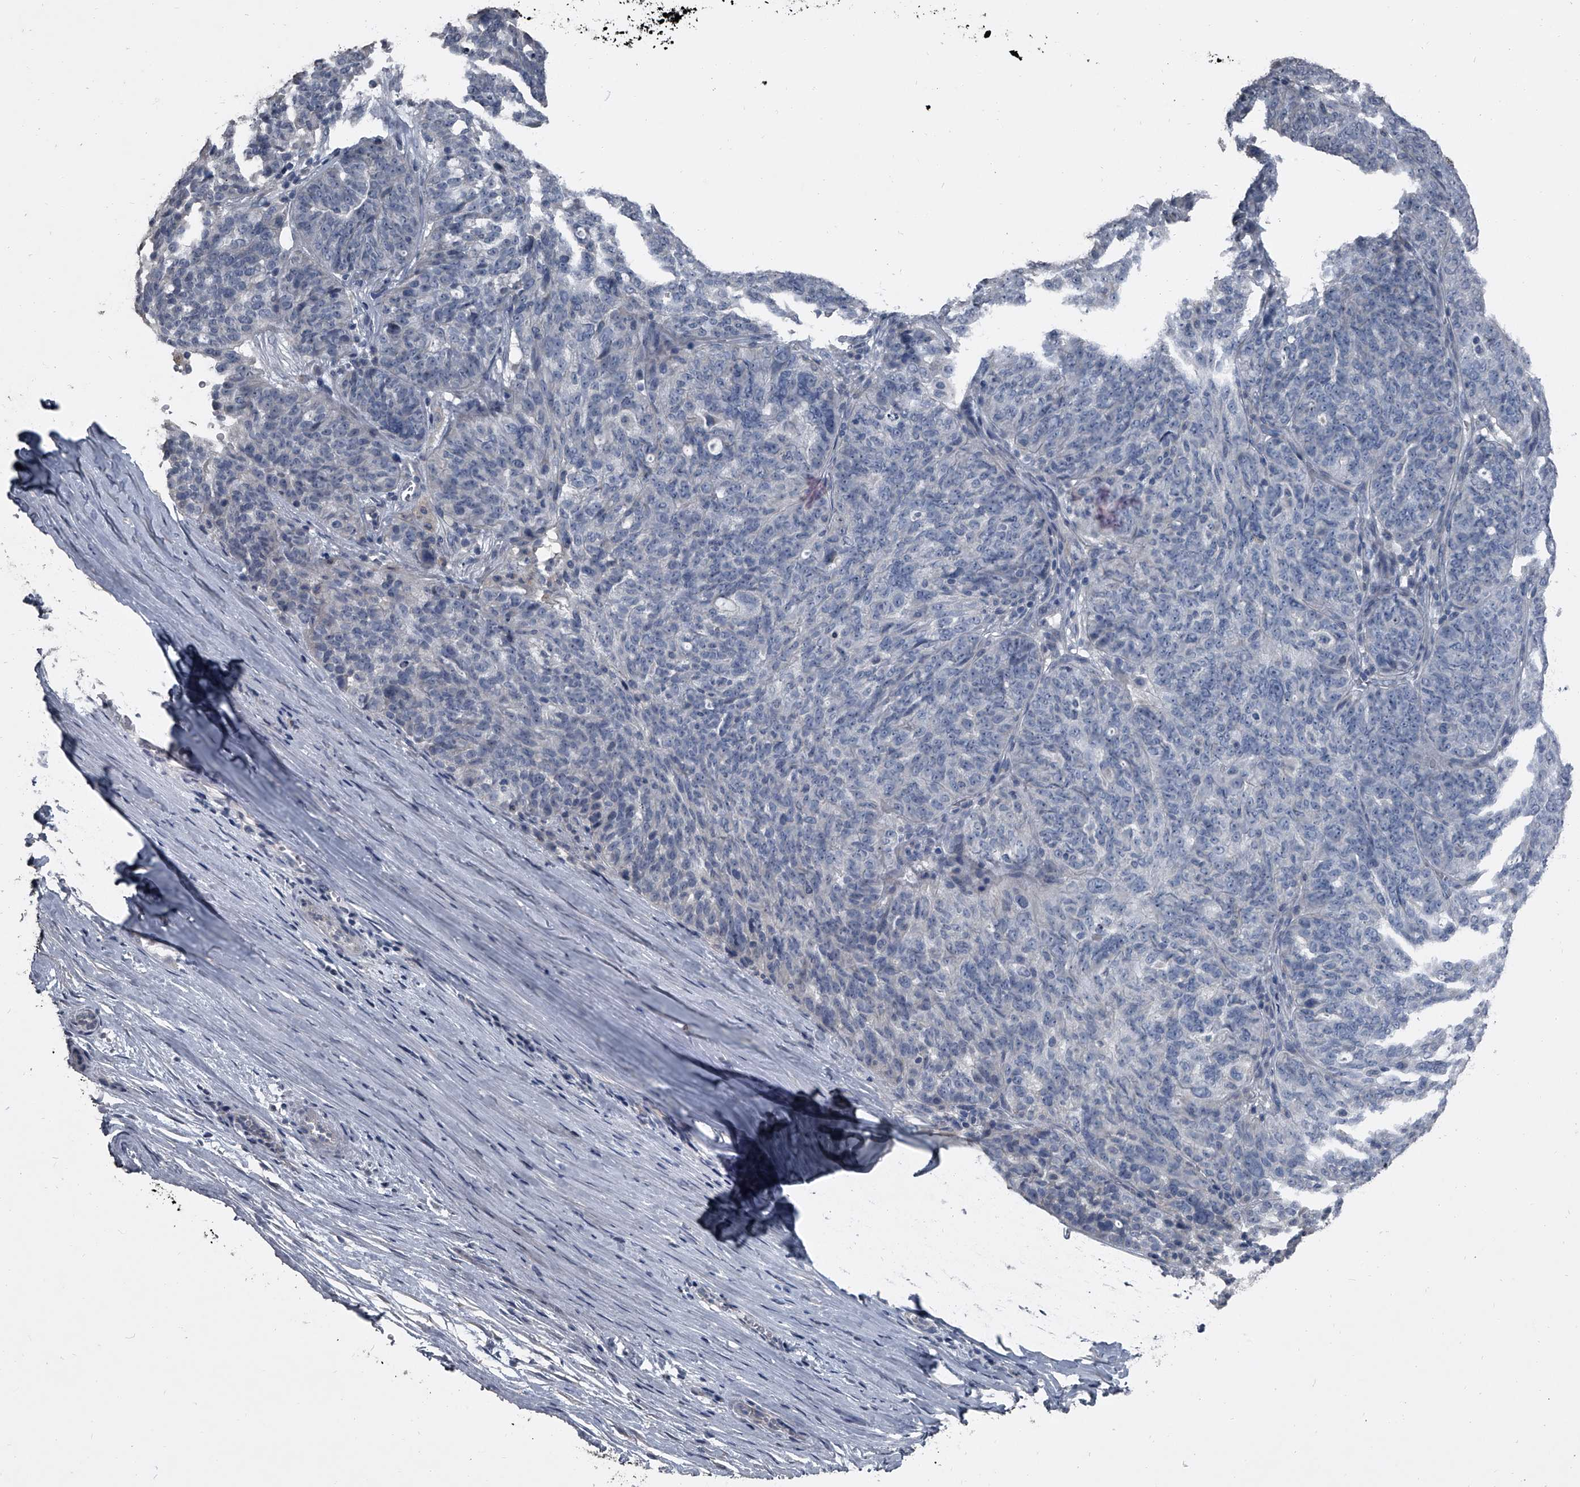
{"staining": {"intensity": "negative", "quantity": "none", "location": "none"}, "tissue": "ovarian cancer", "cell_type": "Tumor cells", "image_type": "cancer", "snomed": [{"axis": "morphology", "description": "Cystadenocarcinoma, serous, NOS"}, {"axis": "topography", "description": "Ovary"}], "caption": "Serous cystadenocarcinoma (ovarian) stained for a protein using immunohistochemistry demonstrates no expression tumor cells.", "gene": "HEPHL1", "patient": {"sex": "female", "age": 59}}